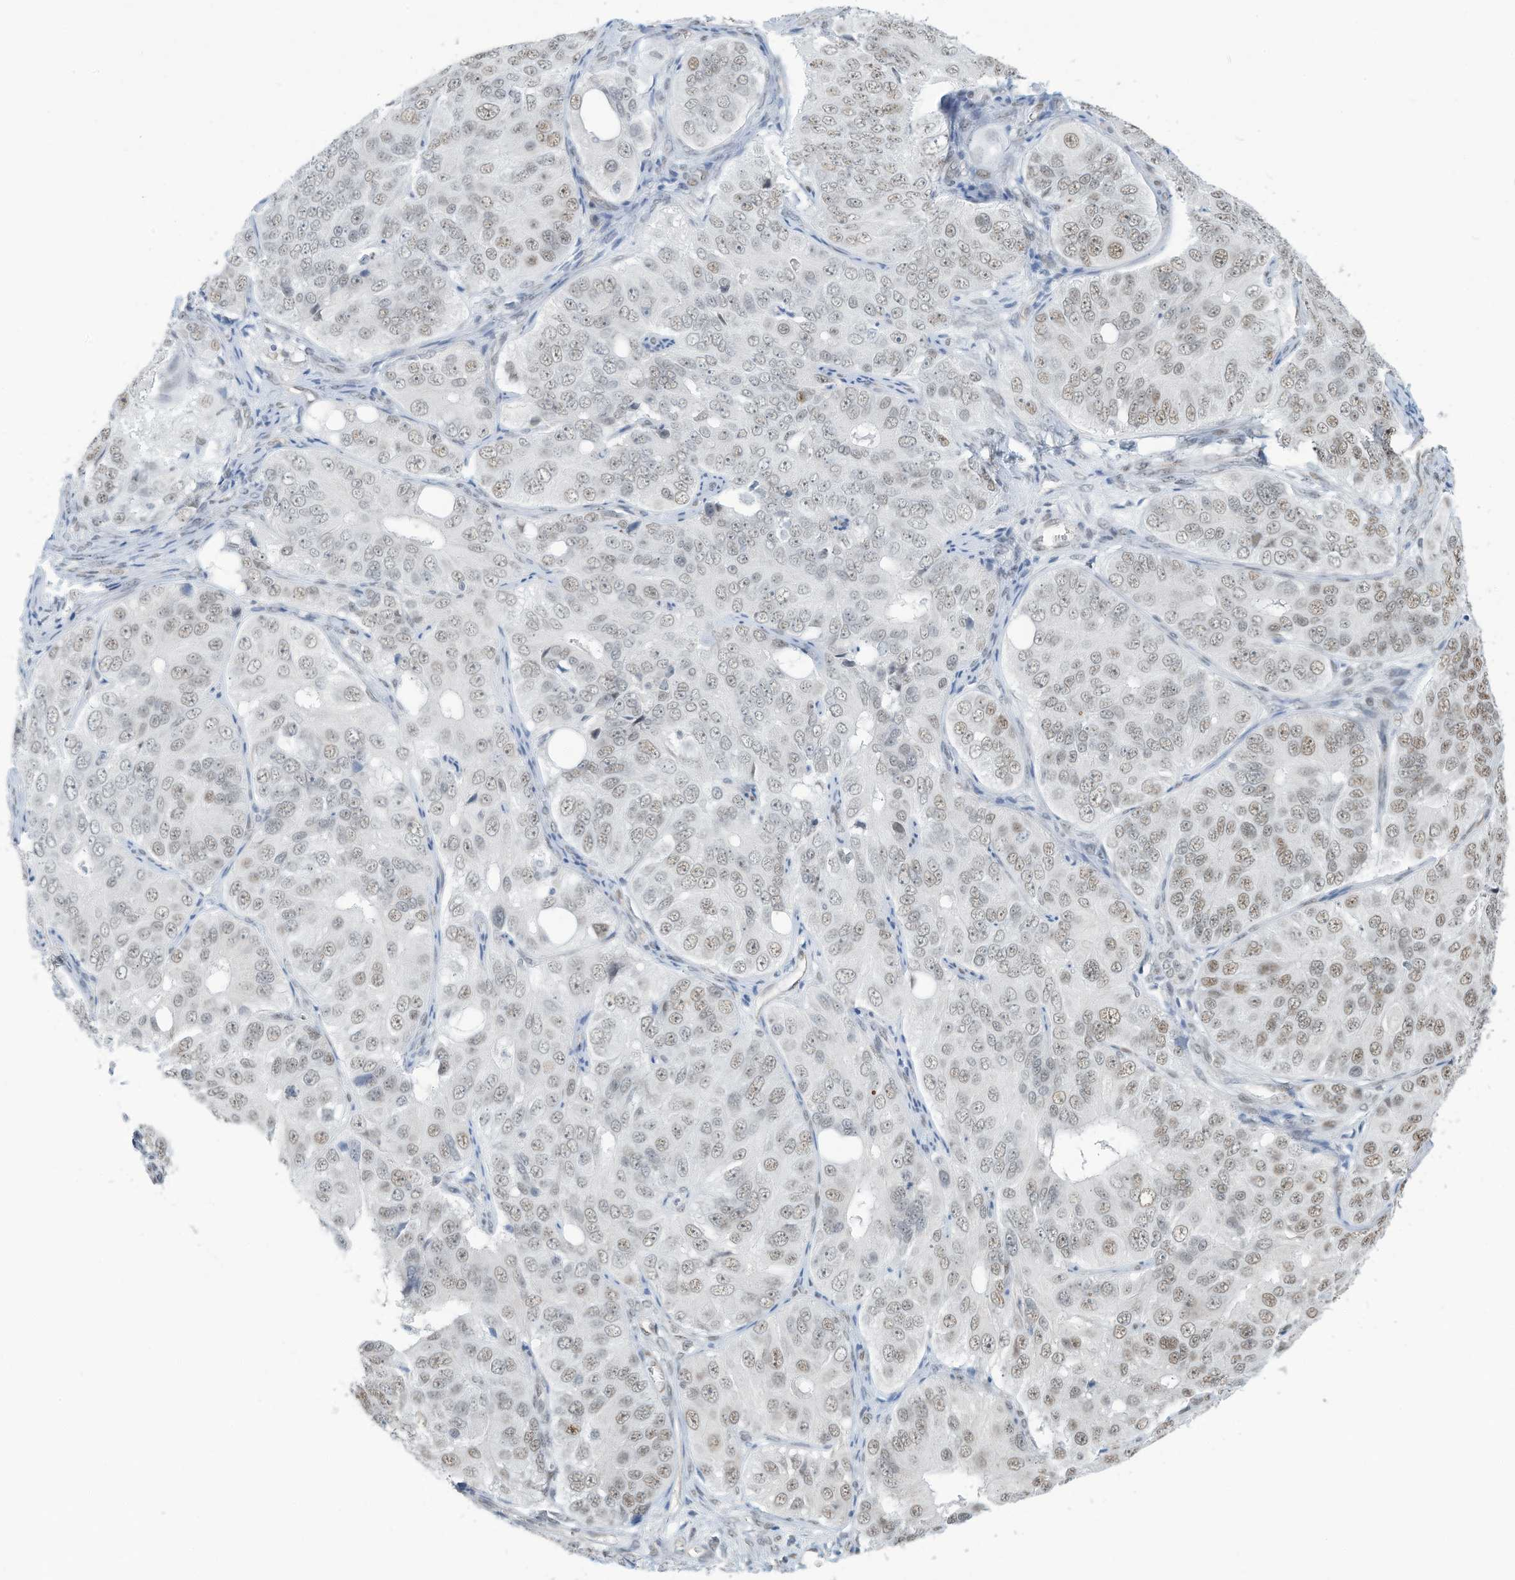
{"staining": {"intensity": "weak", "quantity": ">75%", "location": "nuclear"}, "tissue": "ovarian cancer", "cell_type": "Tumor cells", "image_type": "cancer", "snomed": [{"axis": "morphology", "description": "Carcinoma, endometroid"}, {"axis": "topography", "description": "Ovary"}], "caption": "Ovarian endometroid carcinoma was stained to show a protein in brown. There is low levels of weak nuclear staining in about >75% of tumor cells. (DAB = brown stain, brightfield microscopy at high magnification).", "gene": "SARNP", "patient": {"sex": "female", "age": 51}}